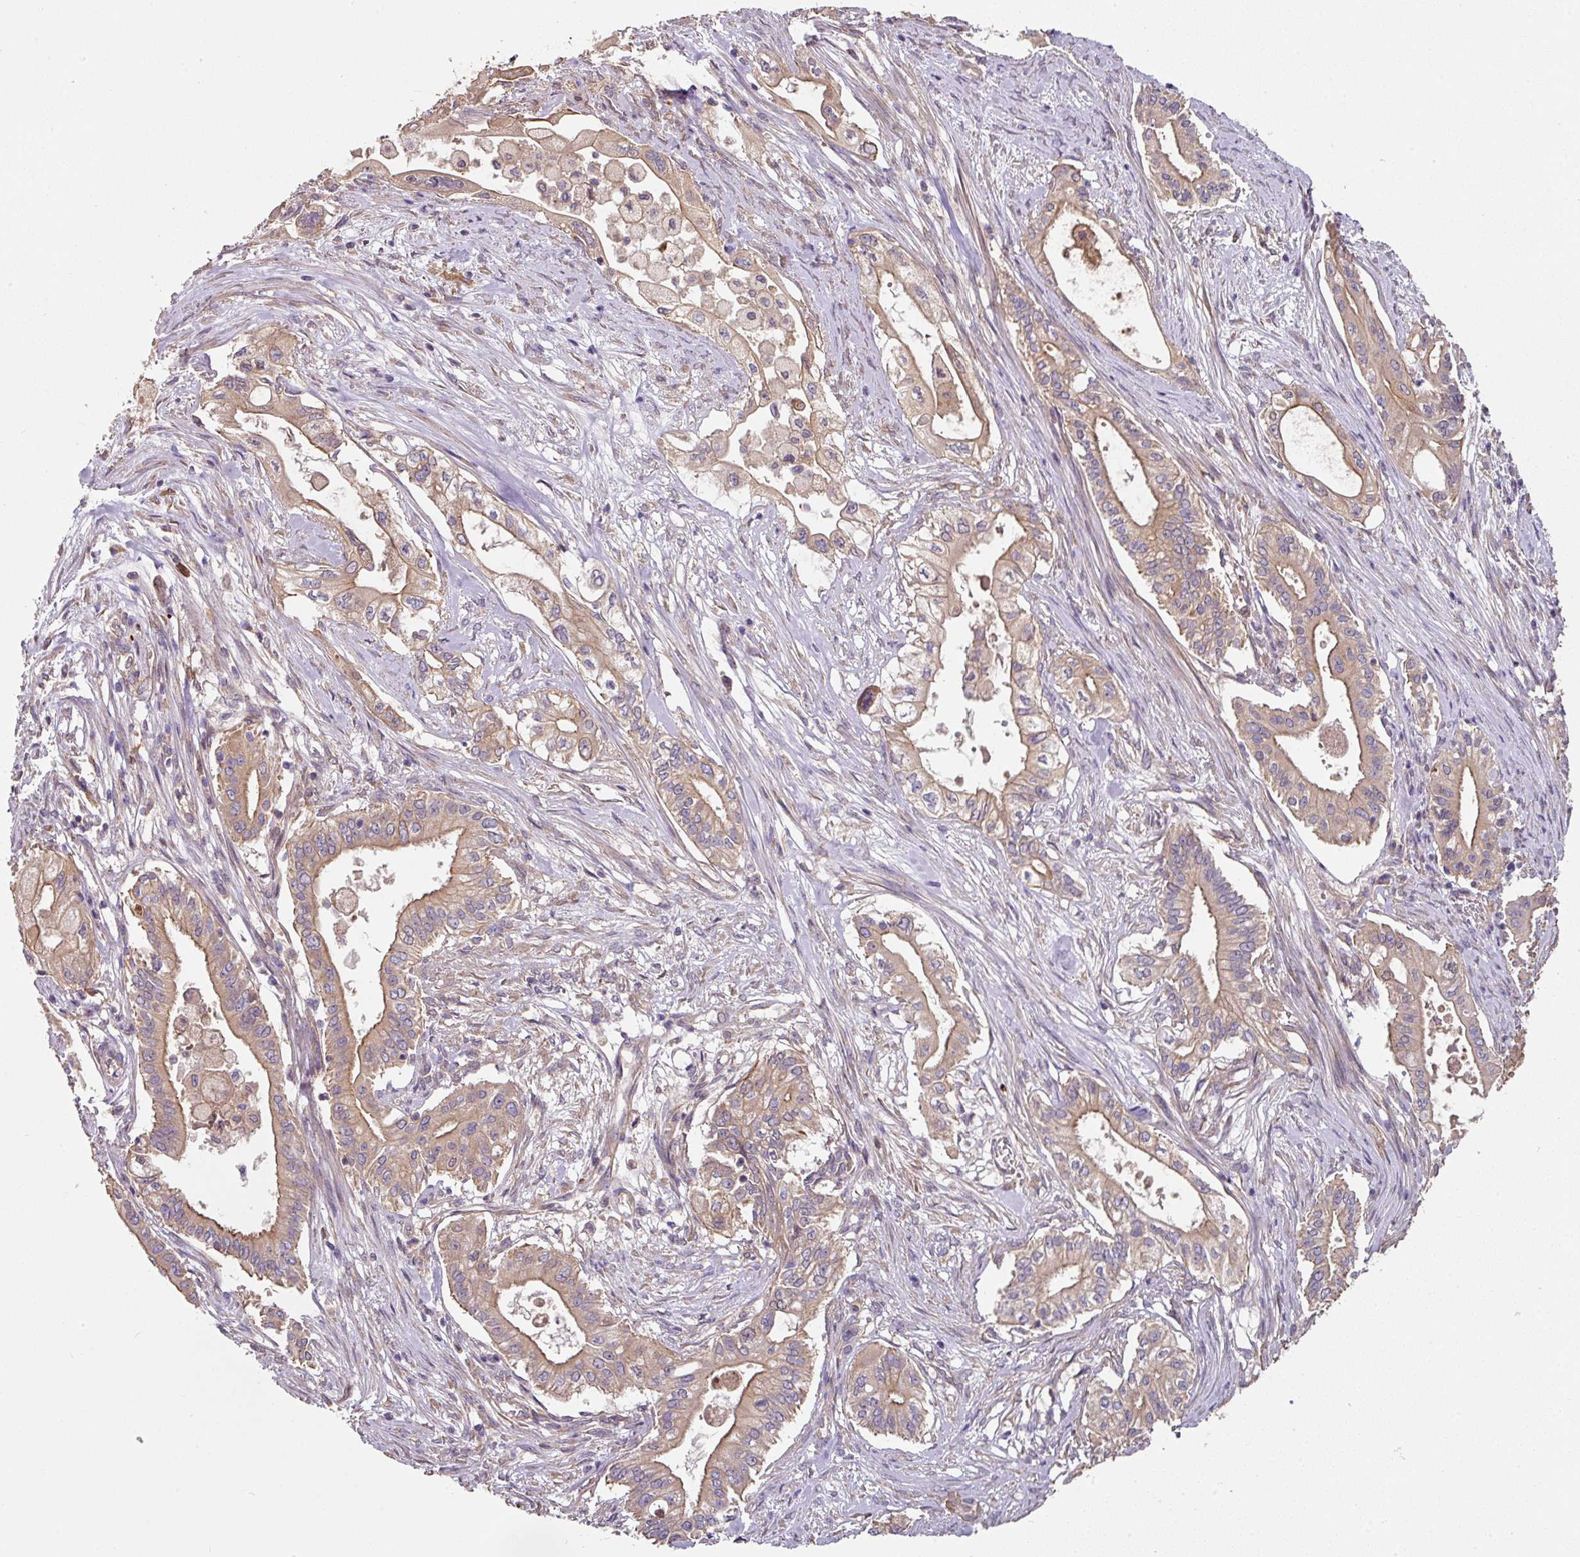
{"staining": {"intensity": "moderate", "quantity": "25%-75%", "location": "cytoplasmic/membranous"}, "tissue": "pancreatic cancer", "cell_type": "Tumor cells", "image_type": "cancer", "snomed": [{"axis": "morphology", "description": "Adenocarcinoma, NOS"}, {"axis": "topography", "description": "Pancreas"}], "caption": "Moderate cytoplasmic/membranous protein staining is seen in about 25%-75% of tumor cells in pancreatic adenocarcinoma.", "gene": "C4orf48", "patient": {"sex": "female", "age": 68}}